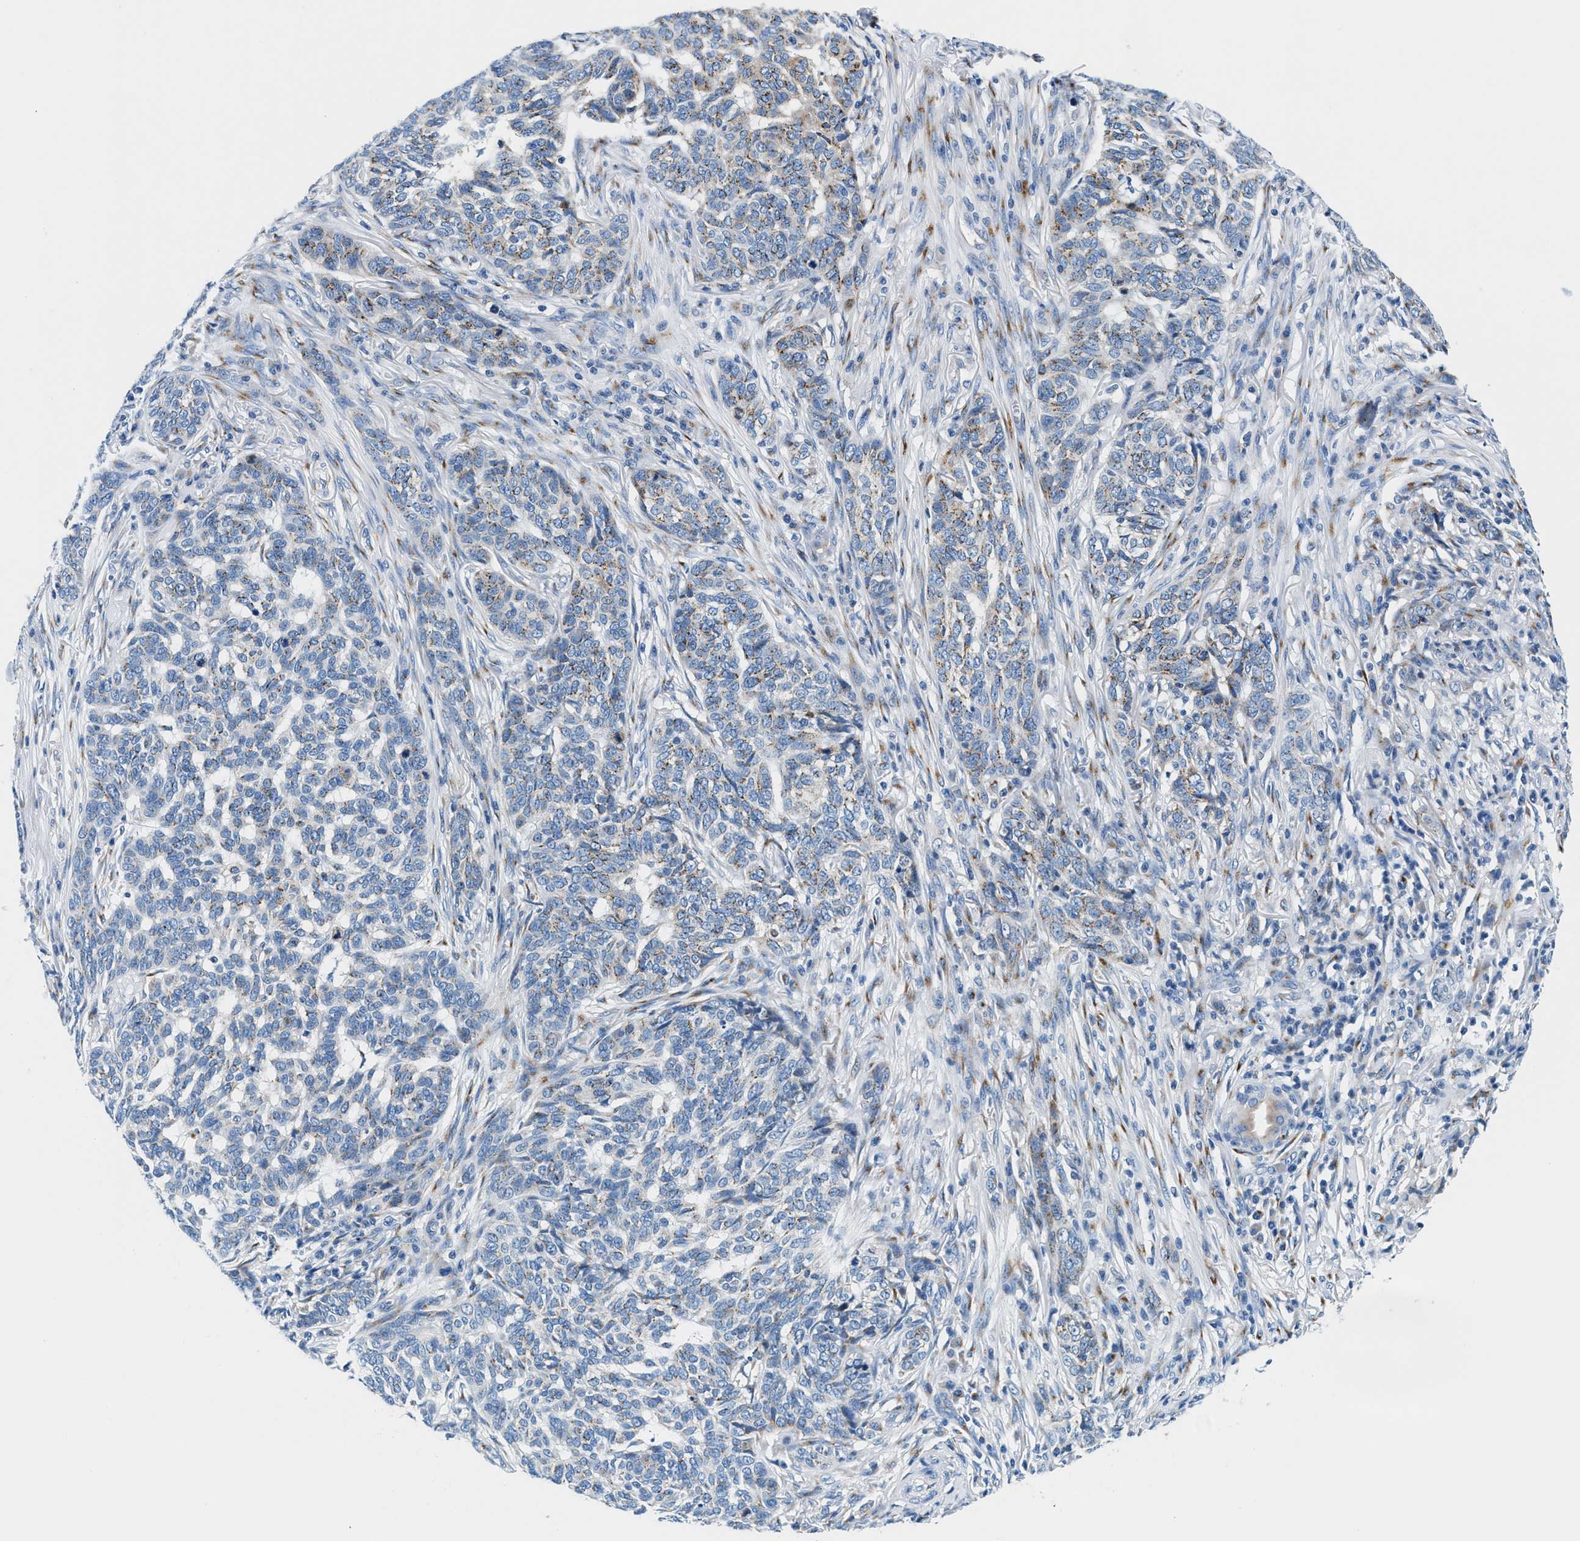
{"staining": {"intensity": "weak", "quantity": "<25%", "location": "cytoplasmic/membranous"}, "tissue": "skin cancer", "cell_type": "Tumor cells", "image_type": "cancer", "snomed": [{"axis": "morphology", "description": "Basal cell carcinoma"}, {"axis": "topography", "description": "Skin"}], "caption": "High magnification brightfield microscopy of skin cancer stained with DAB (brown) and counterstained with hematoxylin (blue): tumor cells show no significant staining.", "gene": "VPS53", "patient": {"sex": "male", "age": 85}}